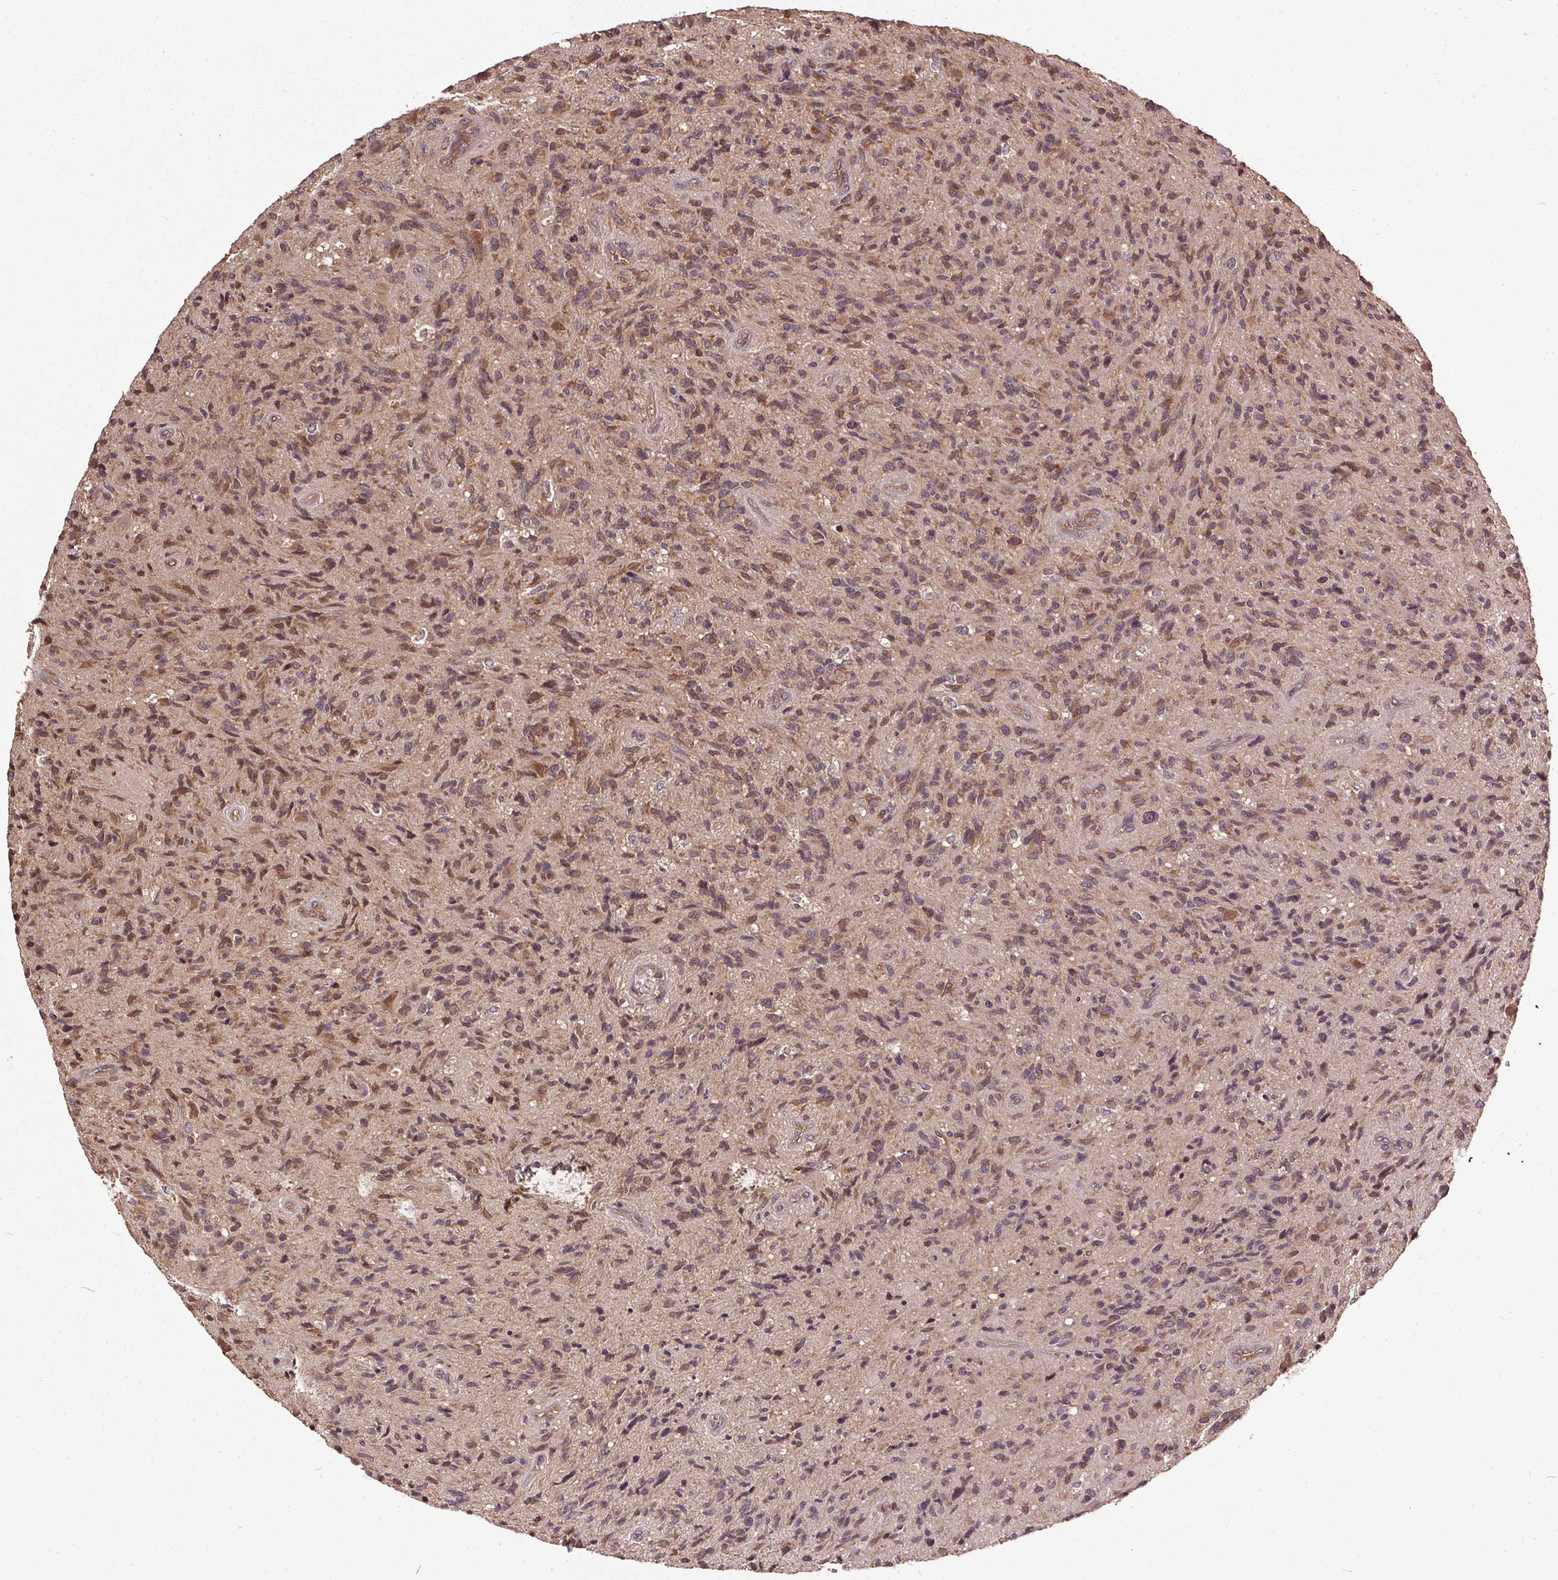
{"staining": {"intensity": "moderate", "quantity": ">75%", "location": "cytoplasmic/membranous"}, "tissue": "glioma", "cell_type": "Tumor cells", "image_type": "cancer", "snomed": [{"axis": "morphology", "description": "Glioma, malignant, High grade"}, {"axis": "topography", "description": "Brain"}], "caption": "Human malignant glioma (high-grade) stained with a brown dye reveals moderate cytoplasmic/membranous positive positivity in approximately >75% of tumor cells.", "gene": "EIF2S1", "patient": {"sex": "male", "age": 54}}